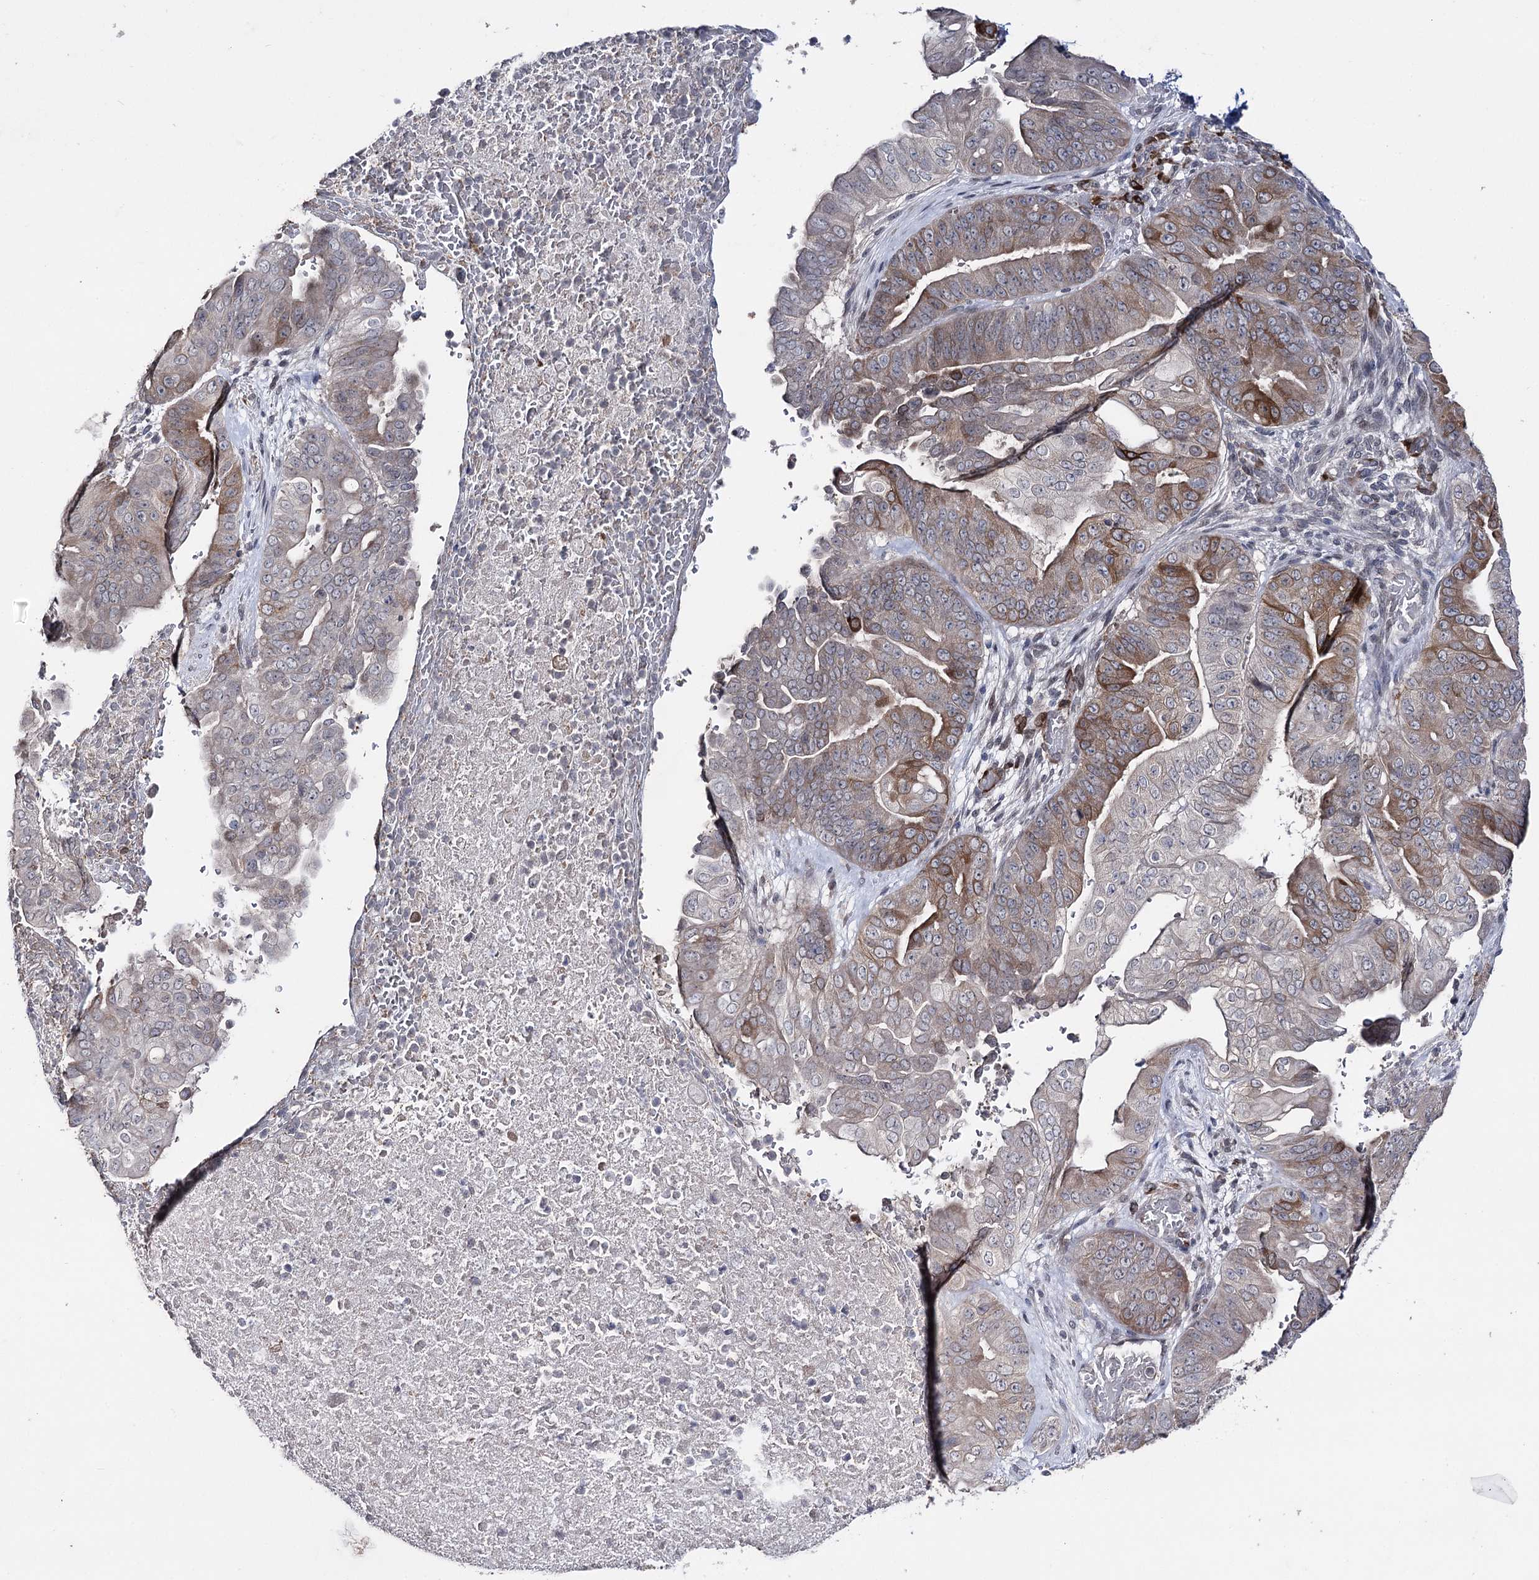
{"staining": {"intensity": "moderate", "quantity": "<25%", "location": "cytoplasmic/membranous"}, "tissue": "pancreatic cancer", "cell_type": "Tumor cells", "image_type": "cancer", "snomed": [{"axis": "morphology", "description": "Adenocarcinoma, NOS"}, {"axis": "topography", "description": "Pancreas"}], "caption": "Immunohistochemistry (IHC) of pancreatic cancer displays low levels of moderate cytoplasmic/membranous staining in approximately <25% of tumor cells. Nuclei are stained in blue.", "gene": "HSD11B2", "patient": {"sex": "female", "age": 77}}